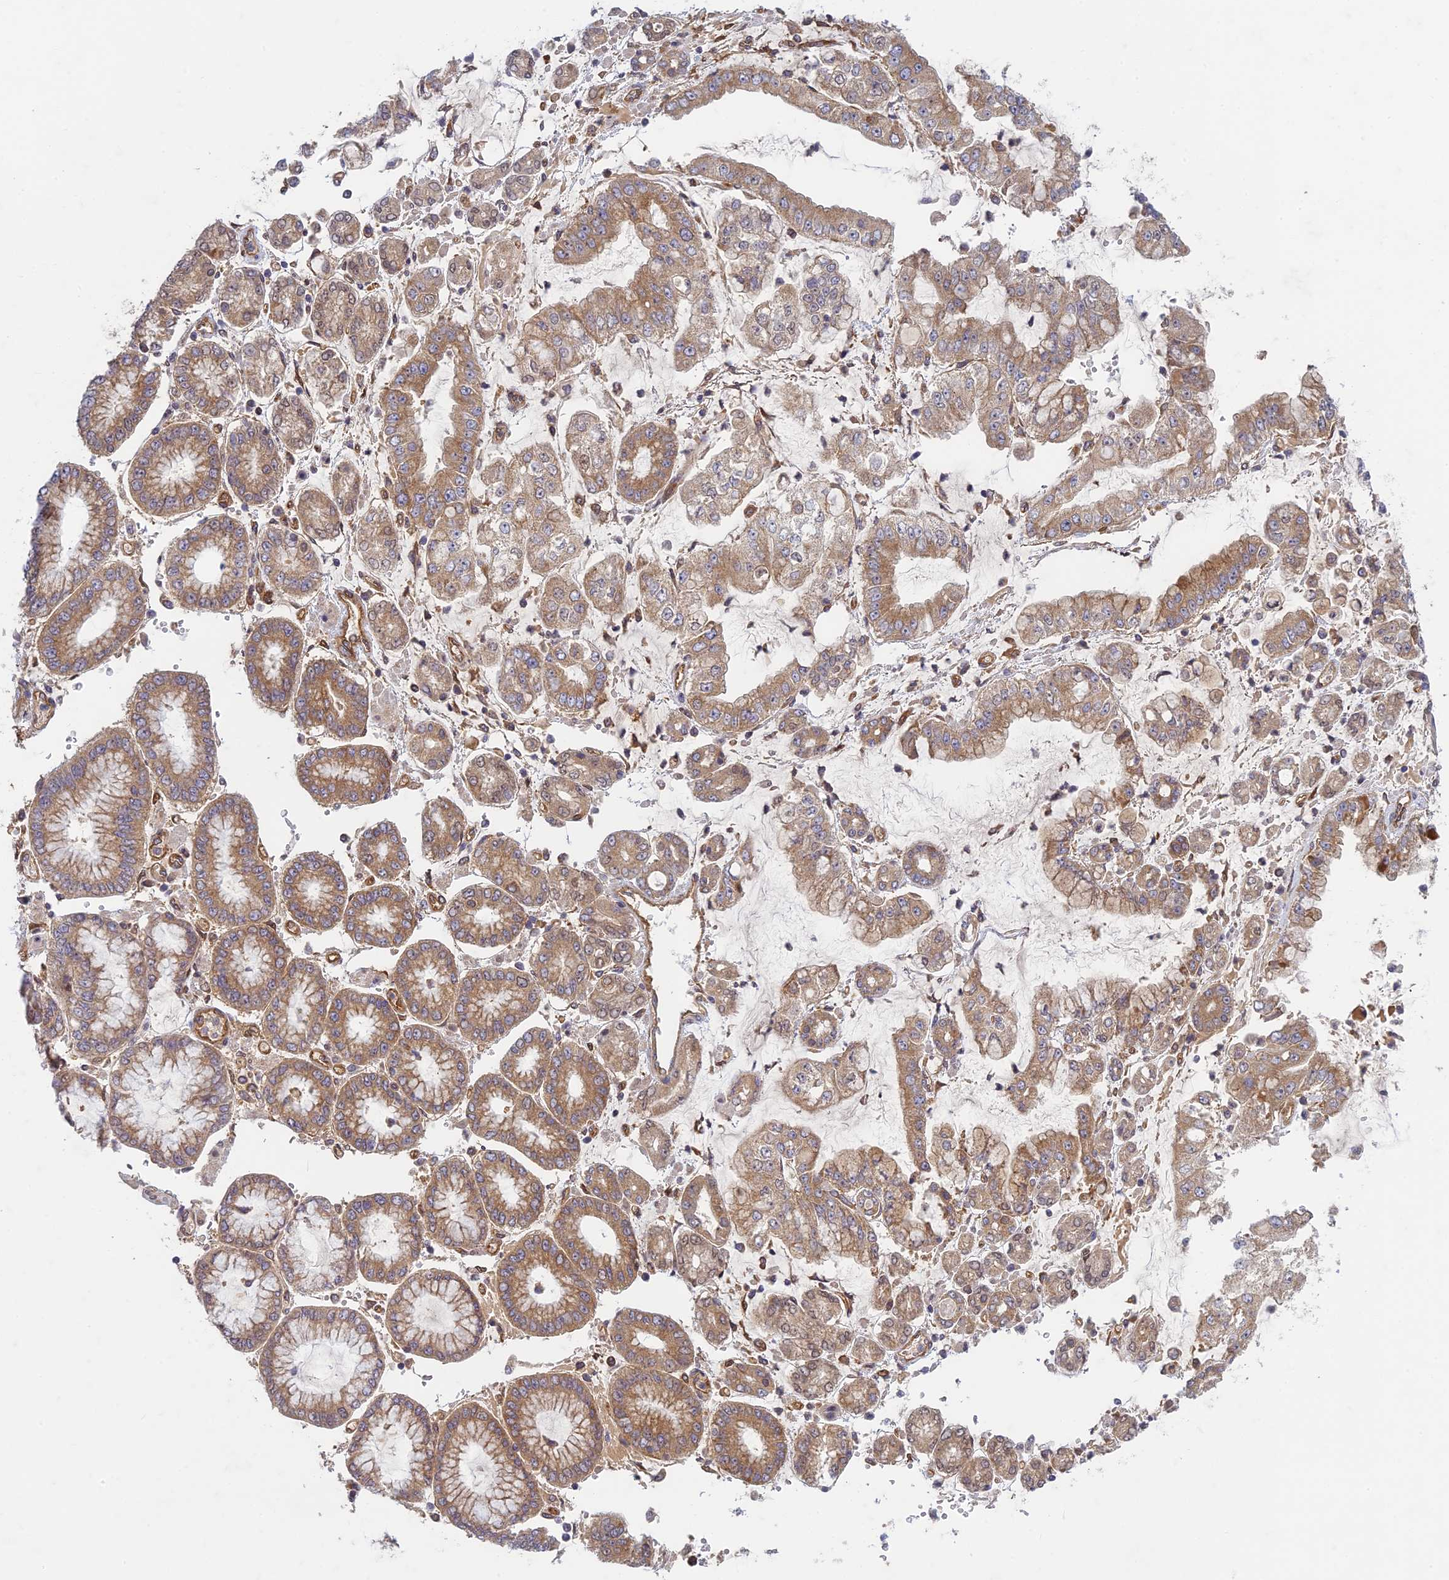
{"staining": {"intensity": "moderate", "quantity": "25%-75%", "location": "cytoplasmic/membranous"}, "tissue": "stomach cancer", "cell_type": "Tumor cells", "image_type": "cancer", "snomed": [{"axis": "morphology", "description": "Adenocarcinoma, NOS"}, {"axis": "topography", "description": "Stomach"}], "caption": "This micrograph displays IHC staining of stomach cancer, with medium moderate cytoplasmic/membranous staining in approximately 25%-75% of tumor cells.", "gene": "TCF25", "patient": {"sex": "male", "age": 76}}